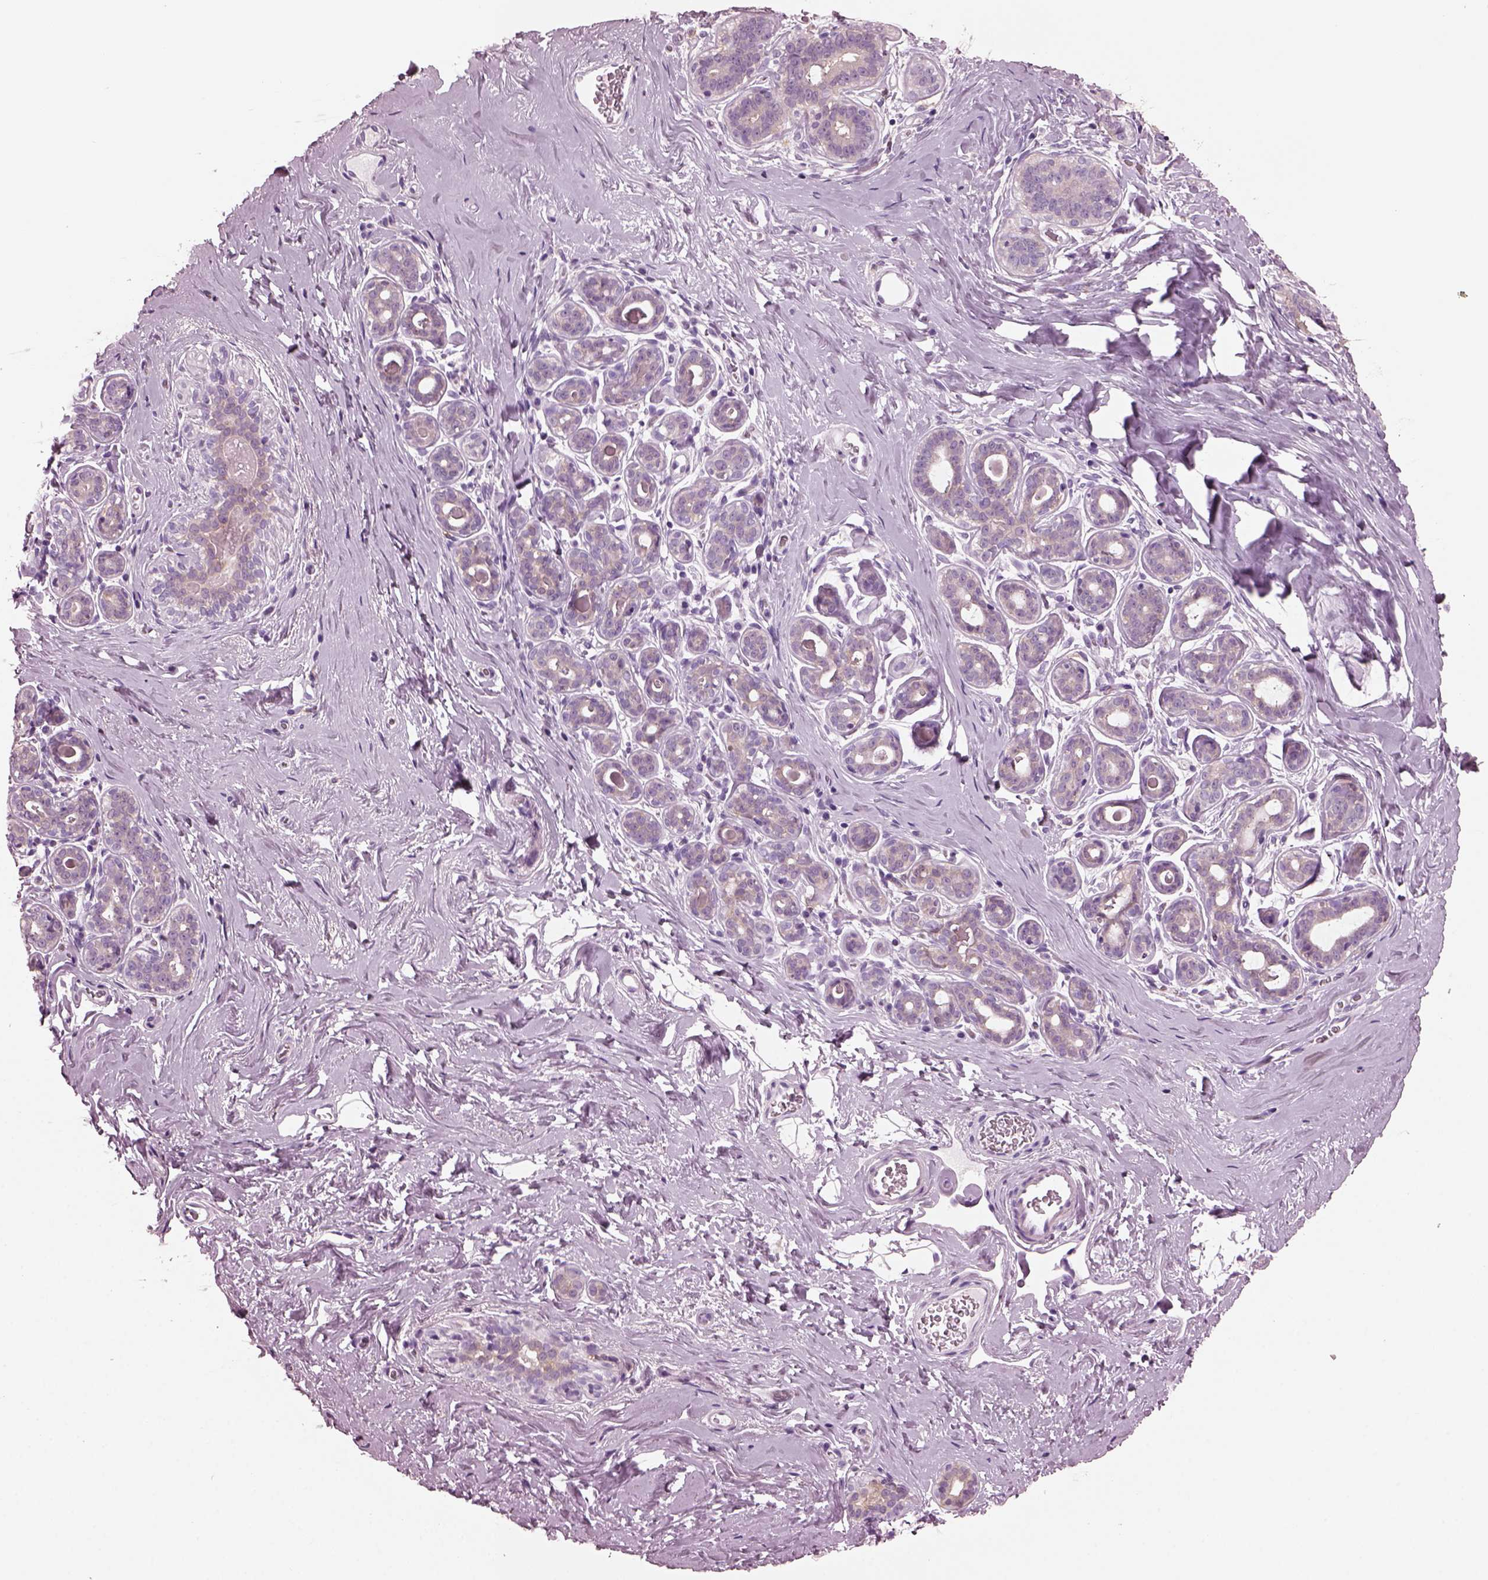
{"staining": {"intensity": "negative", "quantity": "none", "location": "none"}, "tissue": "breast", "cell_type": "Adipocytes", "image_type": "normal", "snomed": [{"axis": "morphology", "description": "Normal tissue, NOS"}, {"axis": "topography", "description": "Skin"}, {"axis": "topography", "description": "Breast"}], "caption": "Immunohistochemistry (IHC) histopathology image of benign breast: human breast stained with DAB reveals no significant protein expression in adipocytes.", "gene": "SHTN1", "patient": {"sex": "female", "age": 43}}